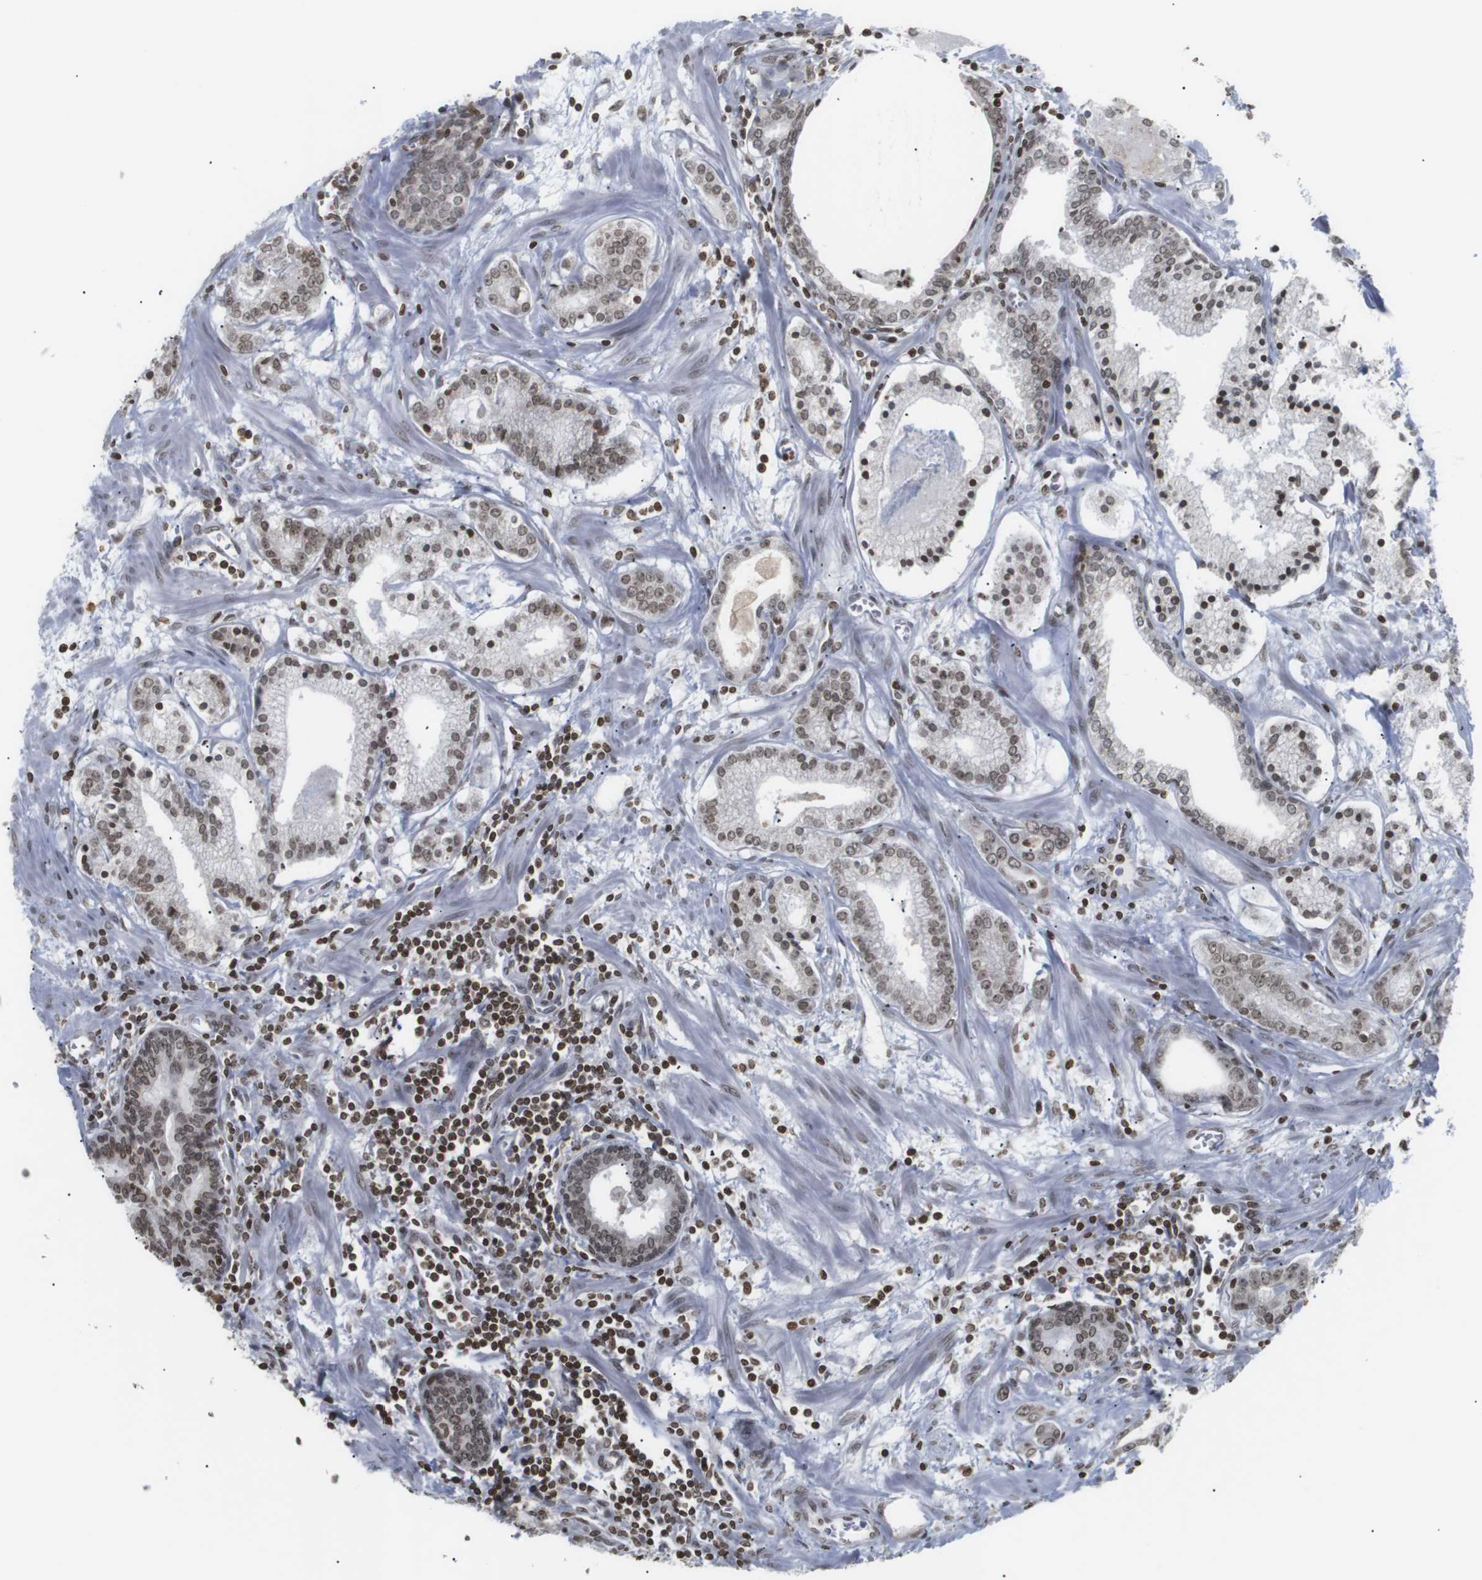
{"staining": {"intensity": "moderate", "quantity": ">75%", "location": "nuclear"}, "tissue": "prostate cancer", "cell_type": "Tumor cells", "image_type": "cancer", "snomed": [{"axis": "morphology", "description": "Adenocarcinoma, Low grade"}, {"axis": "topography", "description": "Prostate"}], "caption": "Prostate low-grade adenocarcinoma stained with immunohistochemistry shows moderate nuclear staining in about >75% of tumor cells. Using DAB (brown) and hematoxylin (blue) stains, captured at high magnification using brightfield microscopy.", "gene": "ETV5", "patient": {"sex": "male", "age": 59}}